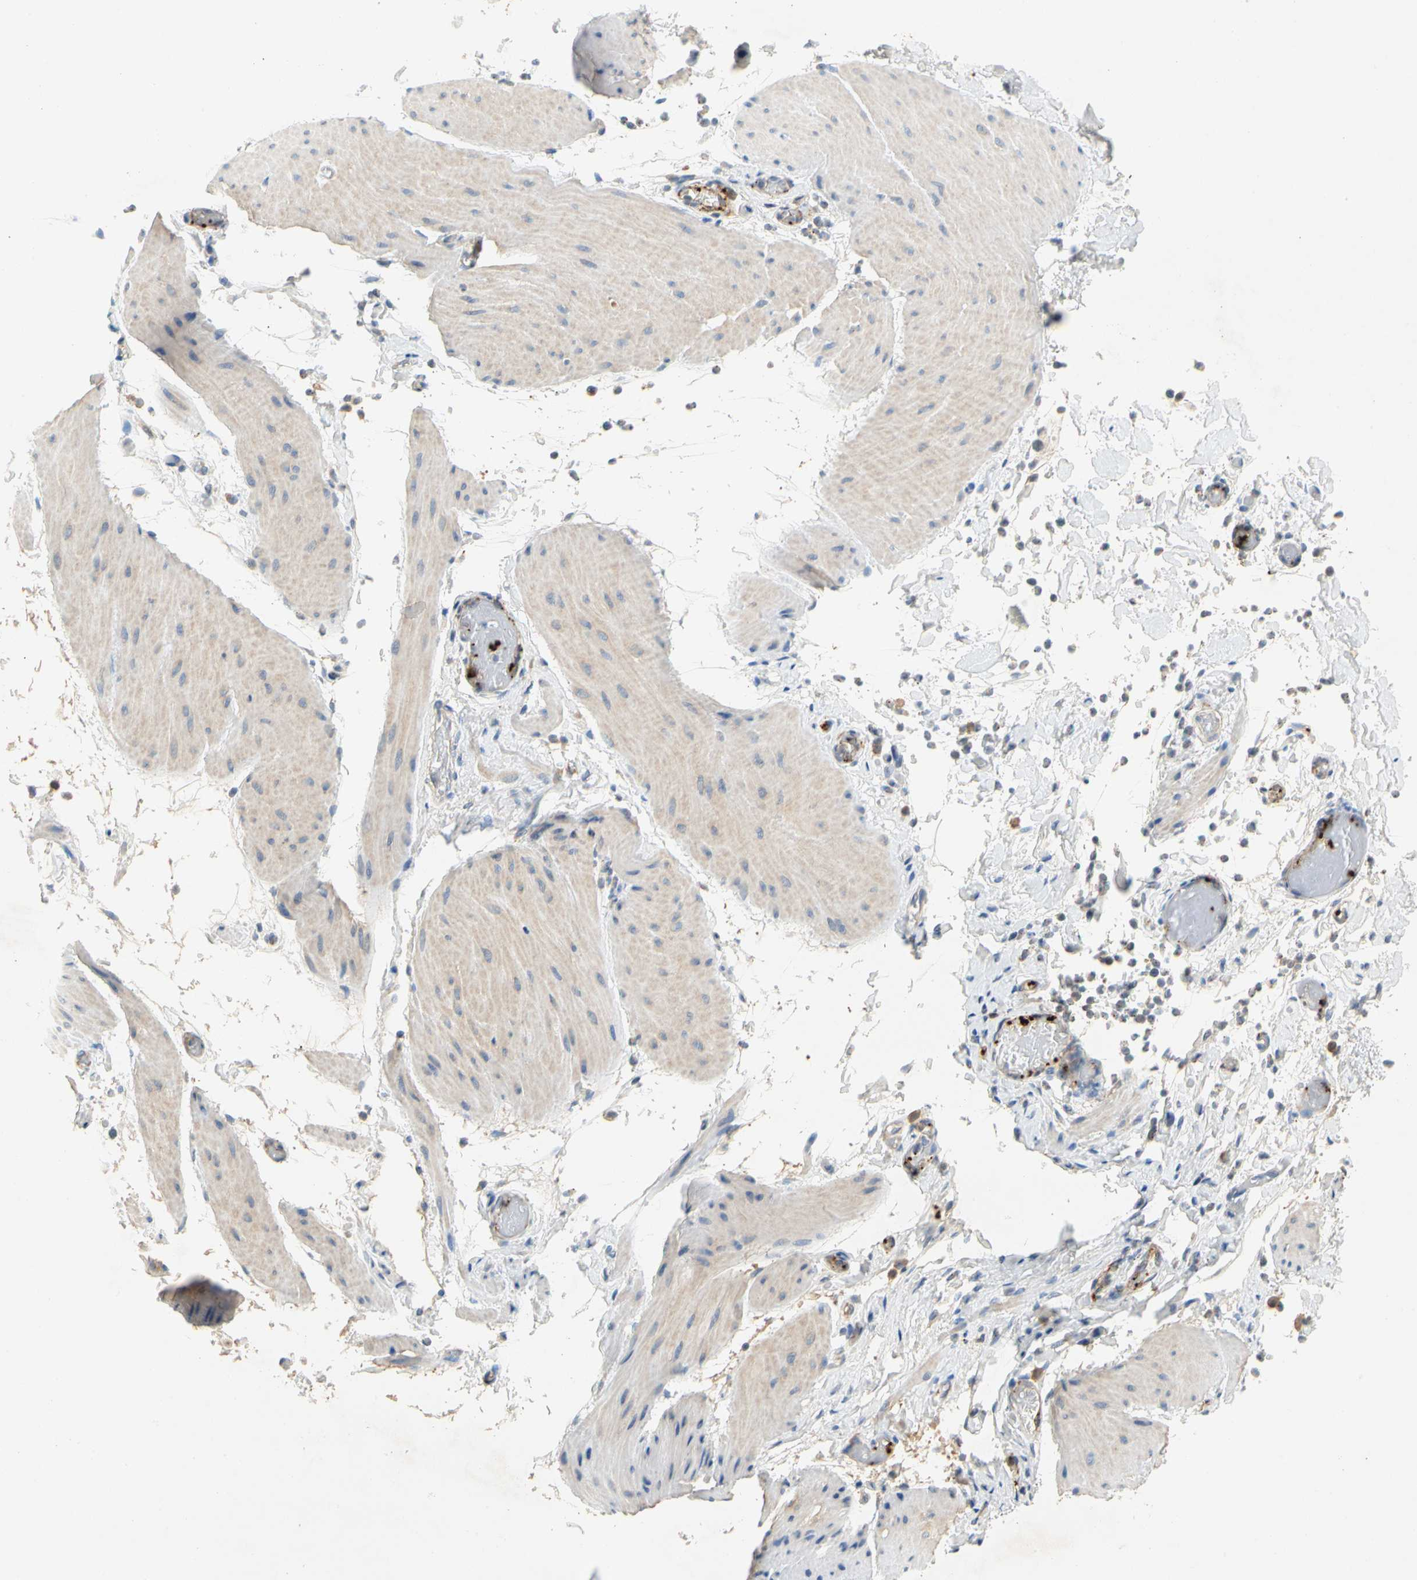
{"staining": {"intensity": "weak", "quantity": "<25%", "location": "cytoplasmic/membranous"}, "tissue": "smooth muscle", "cell_type": "Smooth muscle cells", "image_type": "normal", "snomed": [{"axis": "morphology", "description": "Normal tissue, NOS"}, {"axis": "topography", "description": "Smooth muscle"}, {"axis": "topography", "description": "Colon"}], "caption": "IHC of benign smooth muscle exhibits no positivity in smooth muscle cells. The staining is performed using DAB brown chromogen with nuclei counter-stained in using hematoxylin.", "gene": "ENSG00000288796", "patient": {"sex": "male", "age": 67}}